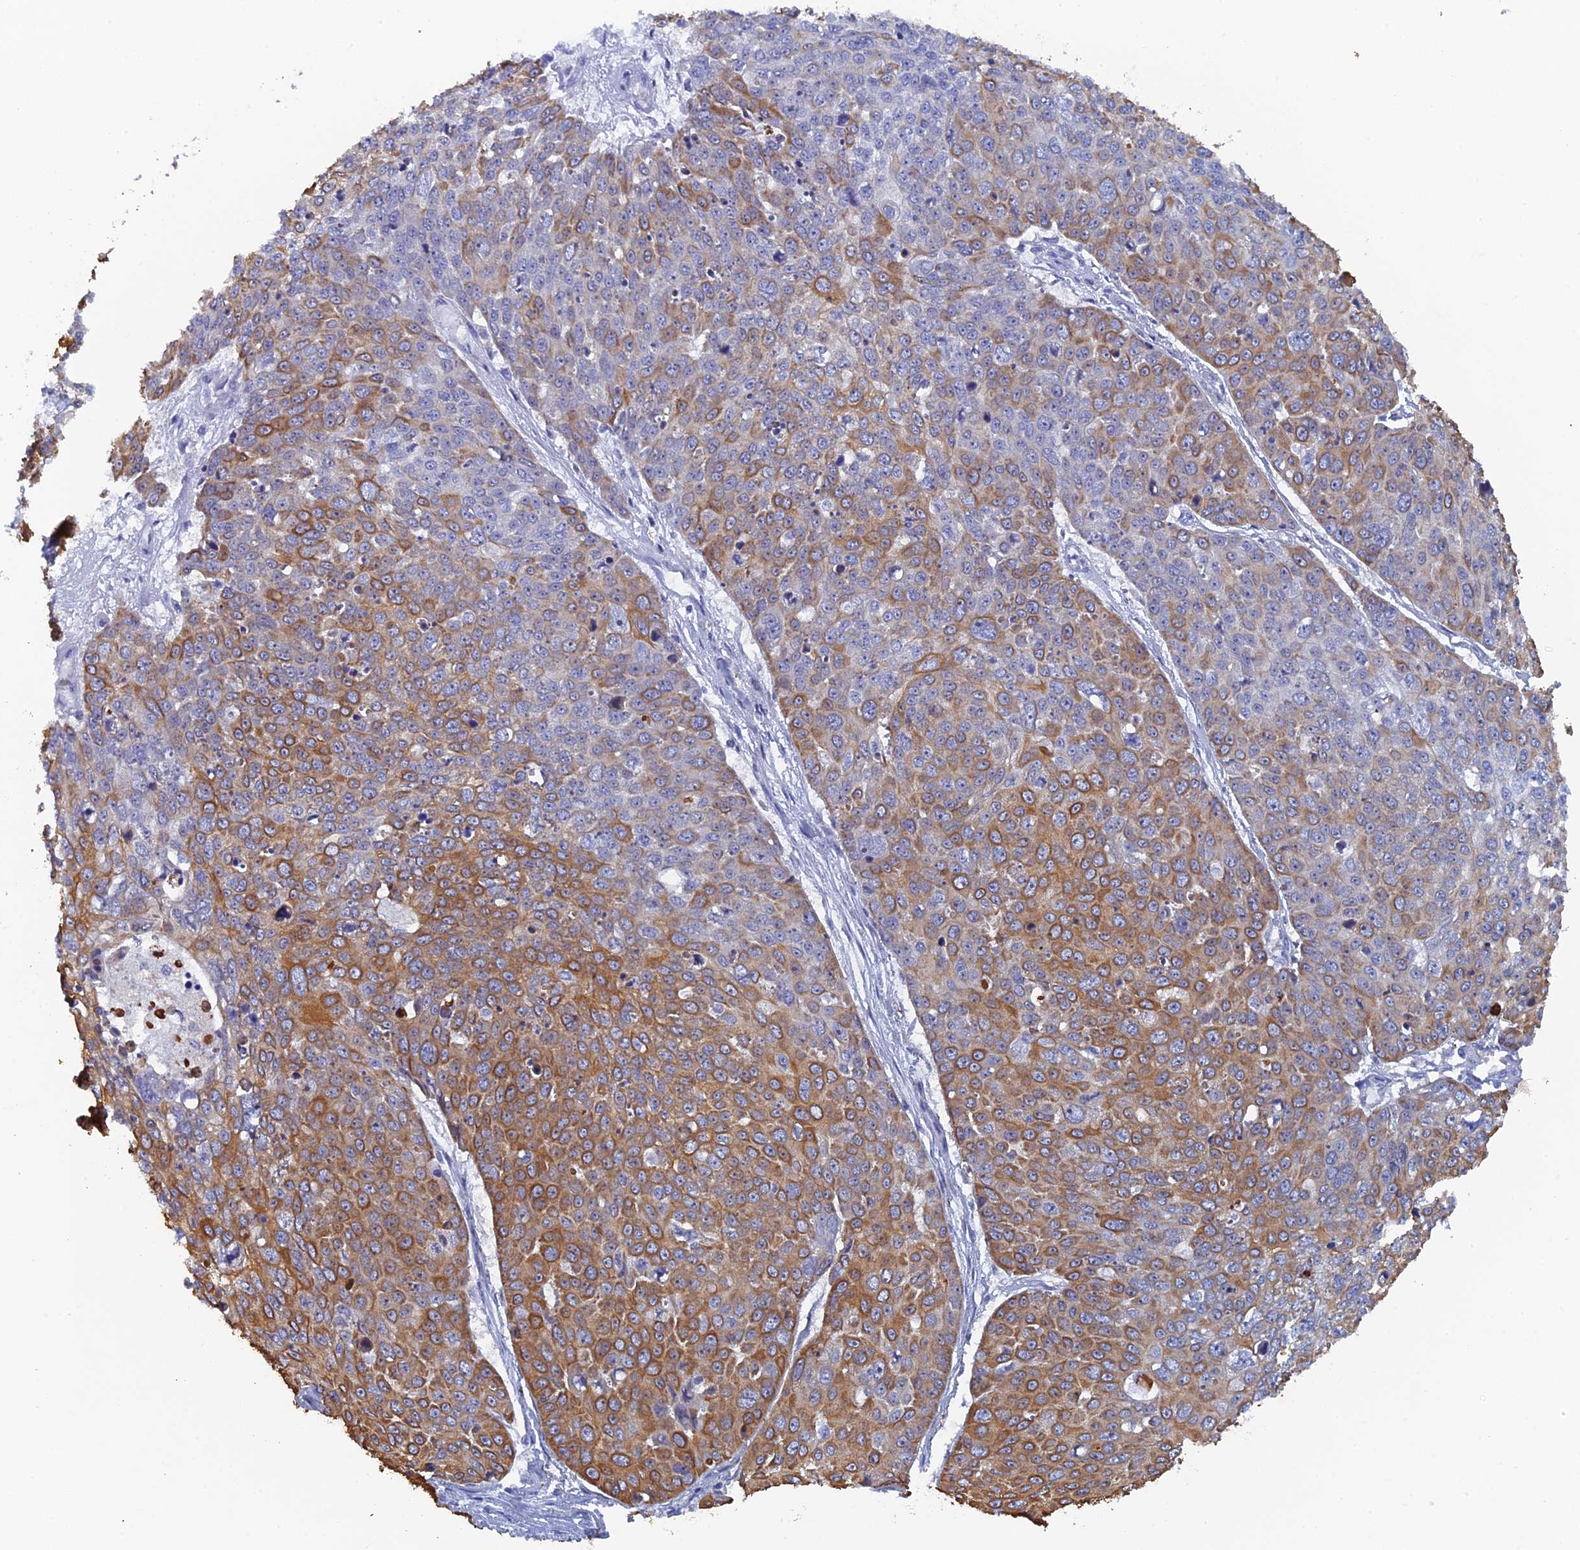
{"staining": {"intensity": "moderate", "quantity": "25%-75%", "location": "cytoplasmic/membranous"}, "tissue": "skin cancer", "cell_type": "Tumor cells", "image_type": "cancer", "snomed": [{"axis": "morphology", "description": "Squamous cell carcinoma, NOS"}, {"axis": "topography", "description": "Skin"}], "caption": "An immunohistochemistry (IHC) image of neoplastic tissue is shown. Protein staining in brown labels moderate cytoplasmic/membranous positivity in squamous cell carcinoma (skin) within tumor cells.", "gene": "SRFBP1", "patient": {"sex": "male", "age": 71}}